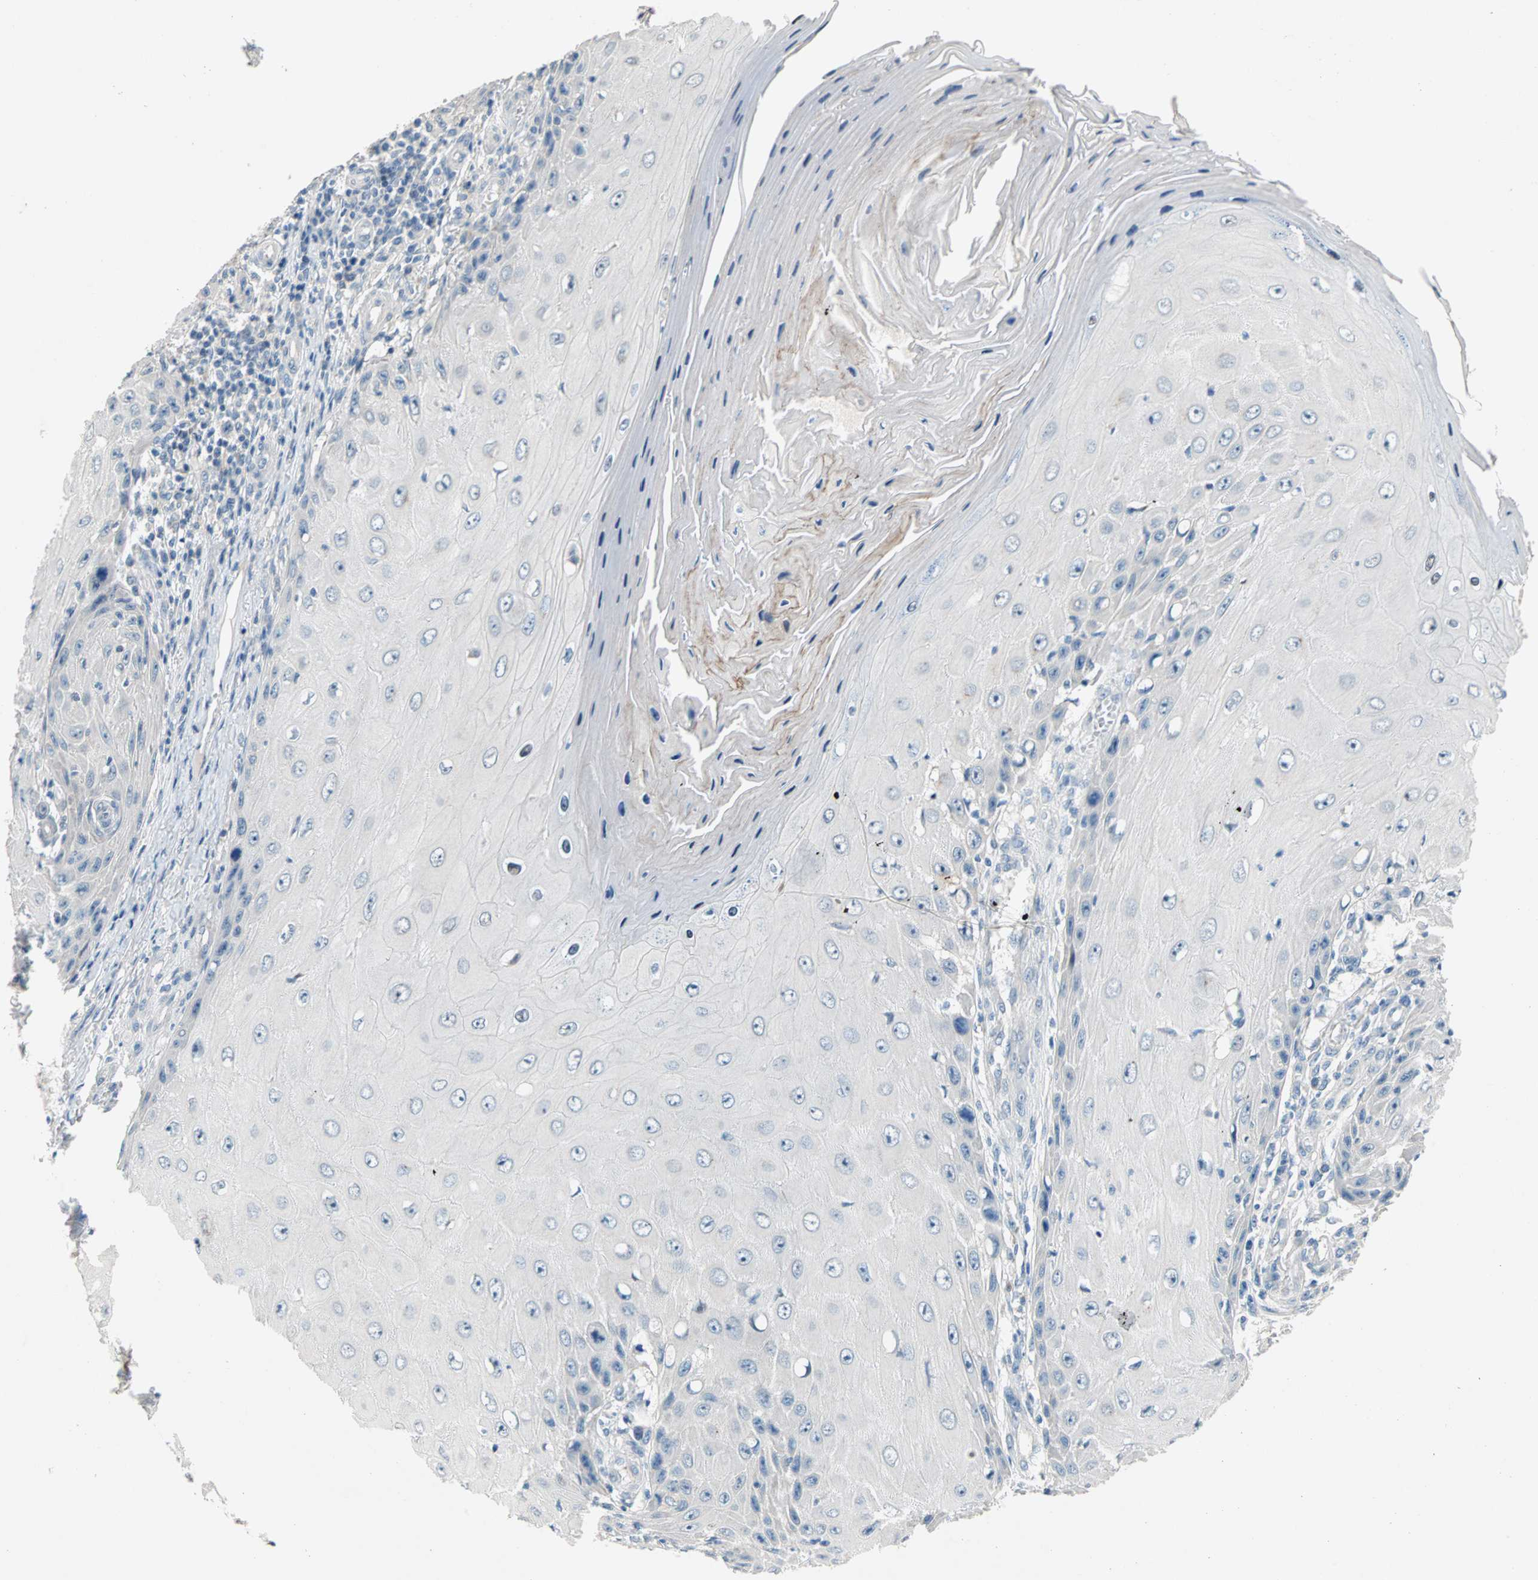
{"staining": {"intensity": "negative", "quantity": "none", "location": "none"}, "tissue": "skin cancer", "cell_type": "Tumor cells", "image_type": "cancer", "snomed": [{"axis": "morphology", "description": "Squamous cell carcinoma, NOS"}, {"axis": "topography", "description": "Skin"}], "caption": "The immunohistochemistry image has no significant expression in tumor cells of skin cancer (squamous cell carcinoma) tissue.", "gene": "TMEM163", "patient": {"sex": "female", "age": 73}}